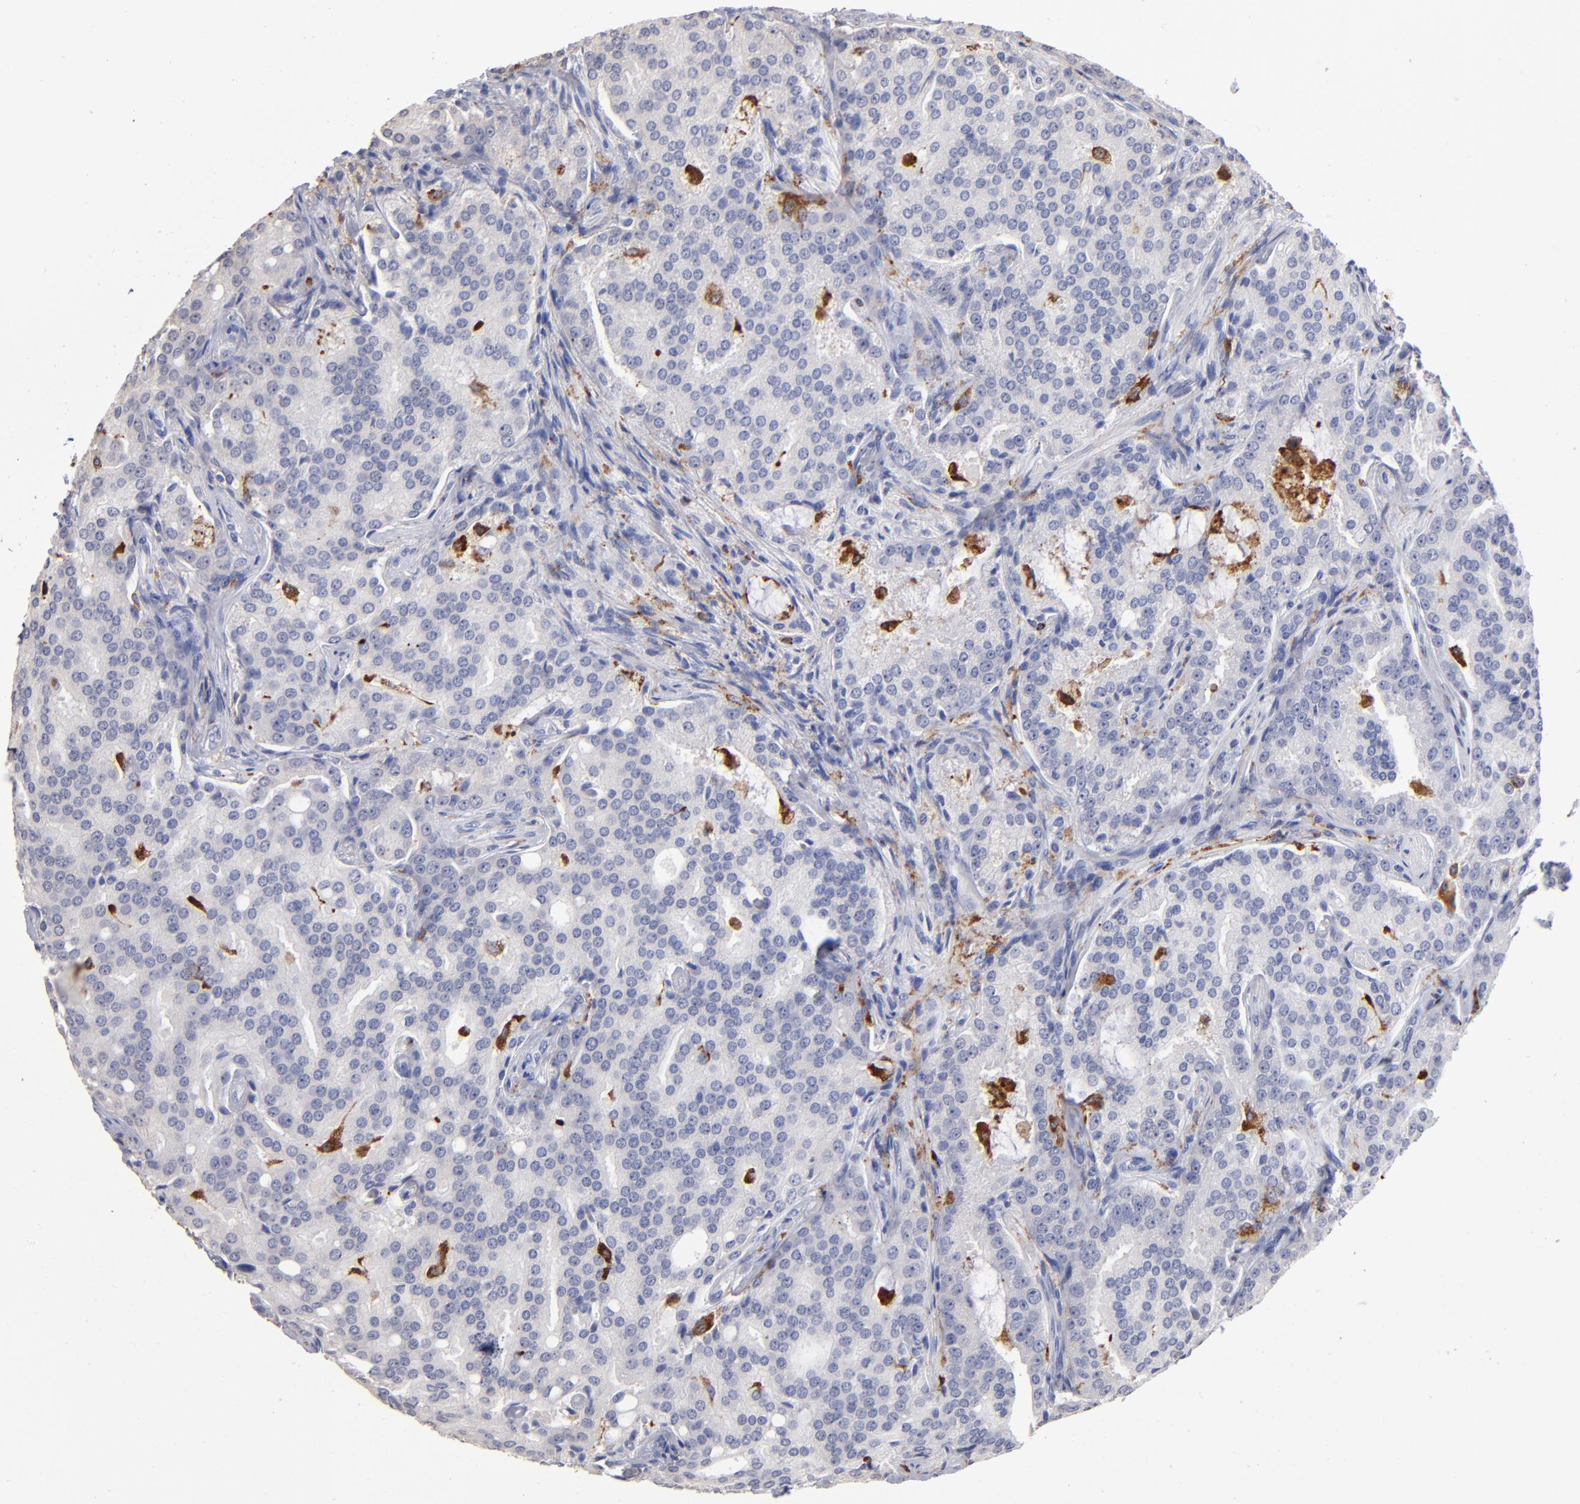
{"staining": {"intensity": "negative", "quantity": "none", "location": "none"}, "tissue": "prostate cancer", "cell_type": "Tumor cells", "image_type": "cancer", "snomed": [{"axis": "morphology", "description": "Adenocarcinoma, High grade"}, {"axis": "topography", "description": "Prostate"}], "caption": "Prostate cancer (high-grade adenocarcinoma) stained for a protein using IHC exhibits no expression tumor cells.", "gene": "CD180", "patient": {"sex": "male", "age": 72}}